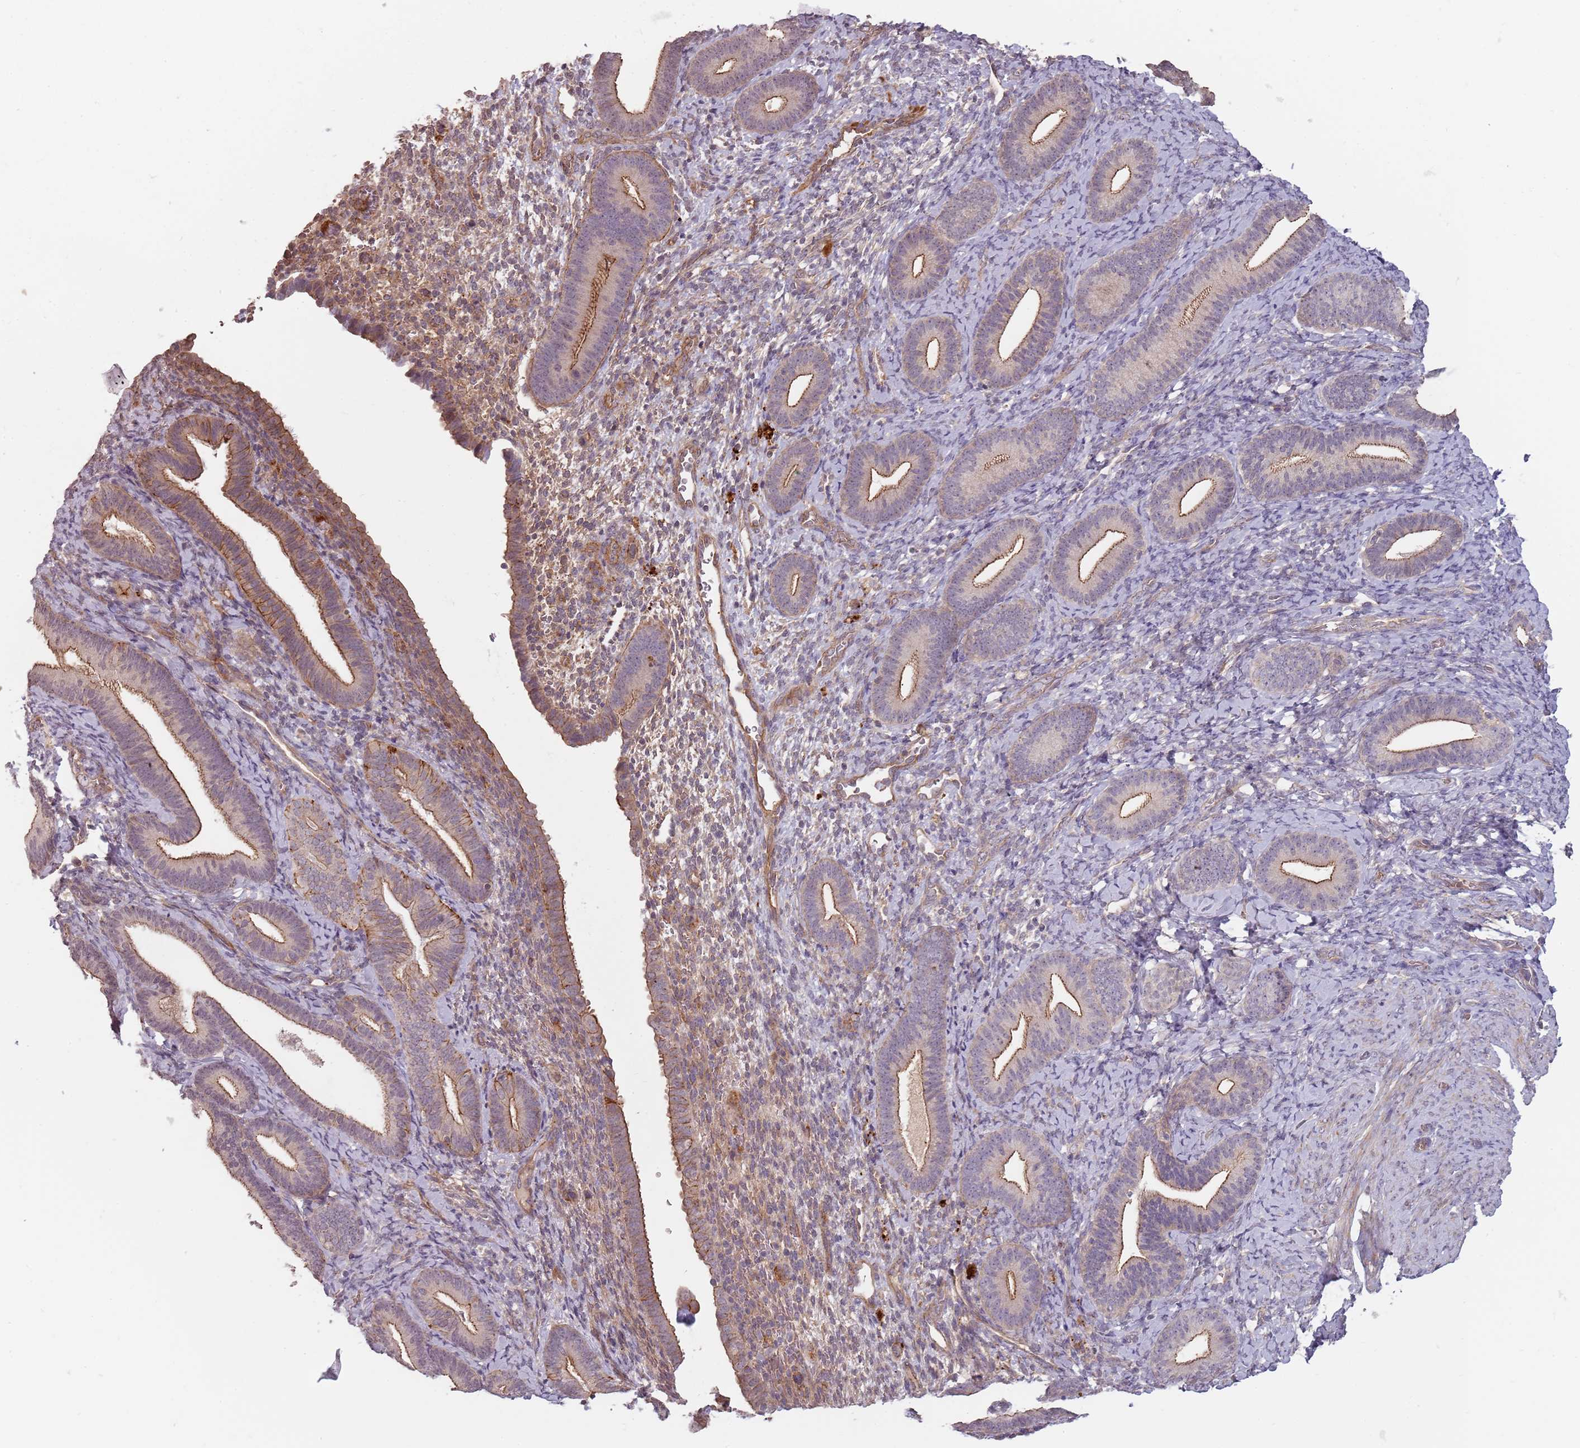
{"staining": {"intensity": "weak", "quantity": ">75%", "location": "cytoplasmic/membranous"}, "tissue": "endometrium", "cell_type": "Cells in endometrial stroma", "image_type": "normal", "snomed": [{"axis": "morphology", "description": "Normal tissue, NOS"}, {"axis": "topography", "description": "Endometrium"}], "caption": "Immunohistochemical staining of unremarkable human endometrium displays weak cytoplasmic/membranous protein staining in about >75% of cells in endometrial stroma.", "gene": "PPP1R14C", "patient": {"sex": "female", "age": 65}}